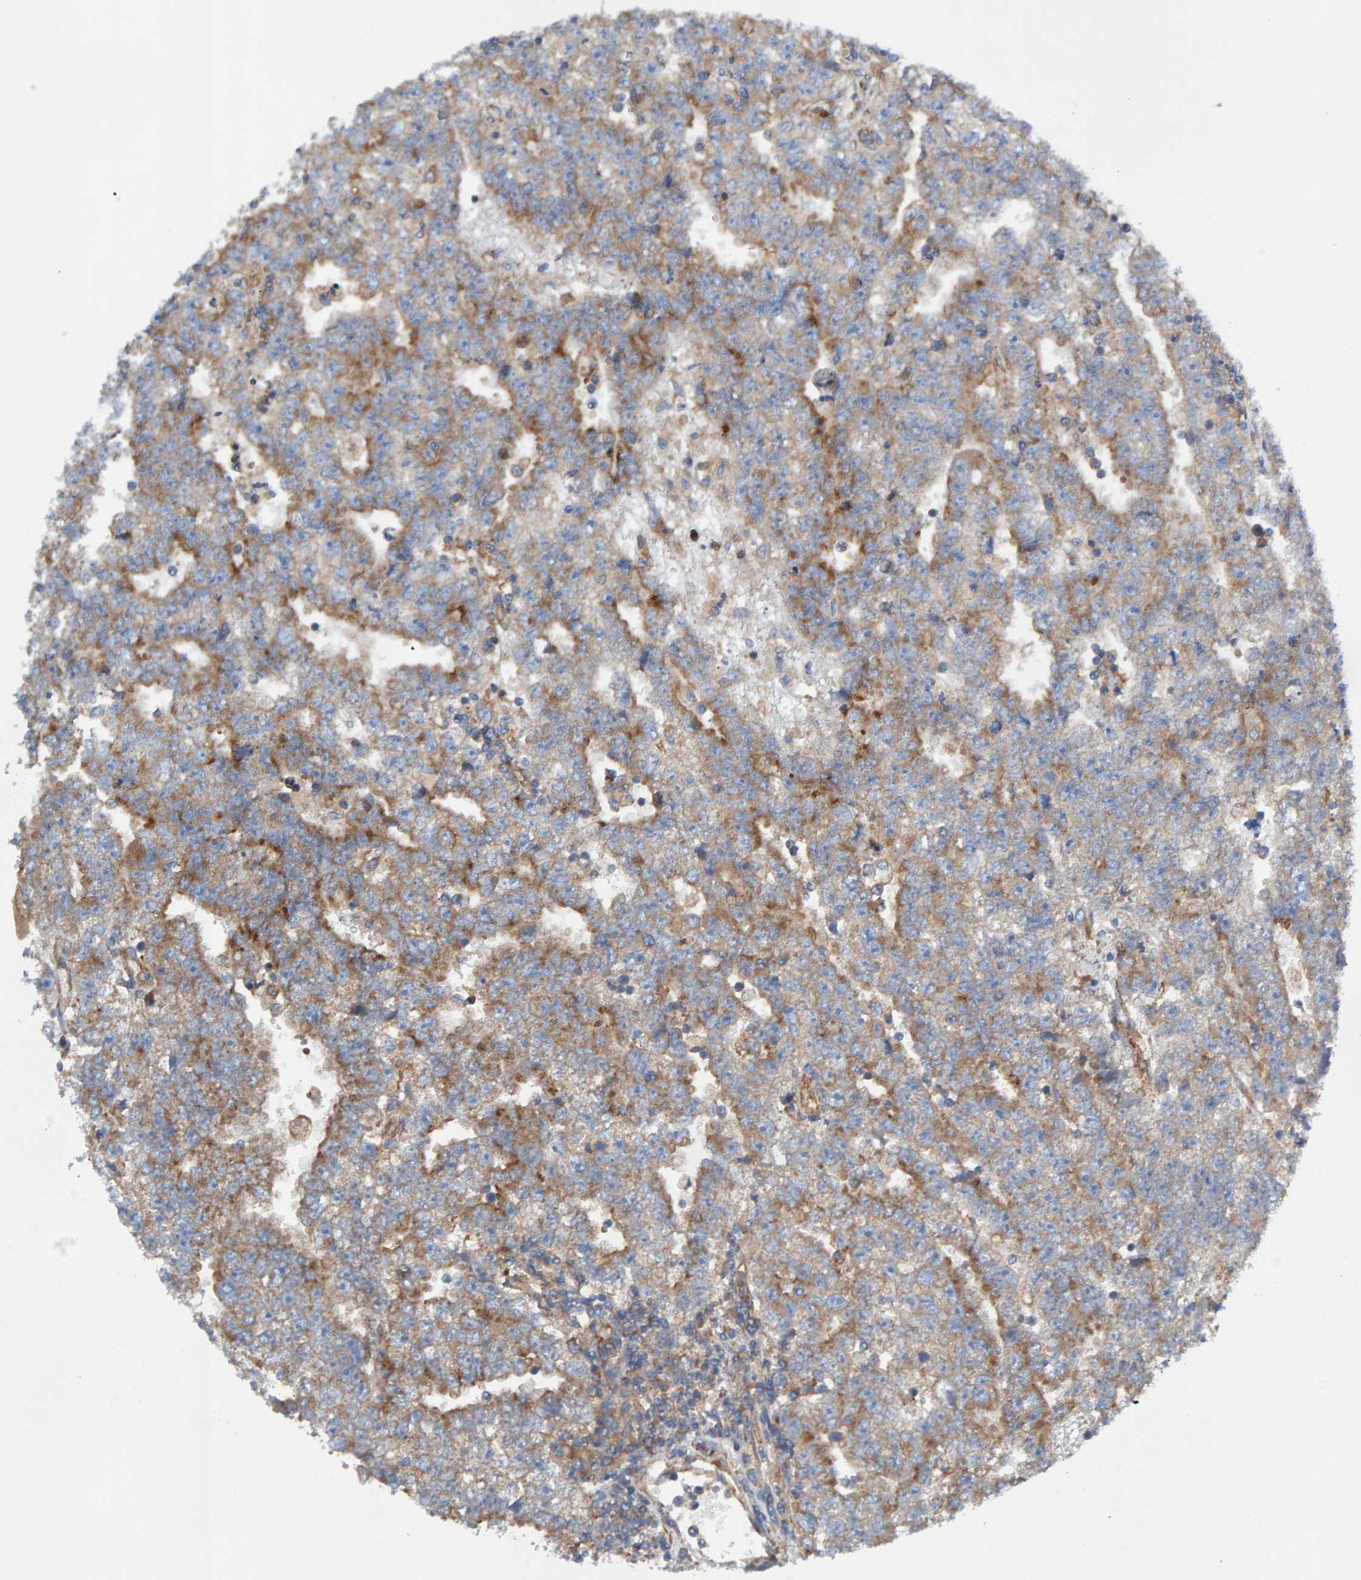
{"staining": {"intensity": "moderate", "quantity": "25%-75%", "location": "cytoplasmic/membranous"}, "tissue": "testis cancer", "cell_type": "Tumor cells", "image_type": "cancer", "snomed": [{"axis": "morphology", "description": "Carcinoma, Embryonal, NOS"}, {"axis": "topography", "description": "Testis"}], "caption": "Tumor cells reveal moderate cytoplasmic/membranous expression in approximately 25%-75% of cells in testis cancer.", "gene": "MKLN1", "patient": {"sex": "male", "age": 25}}